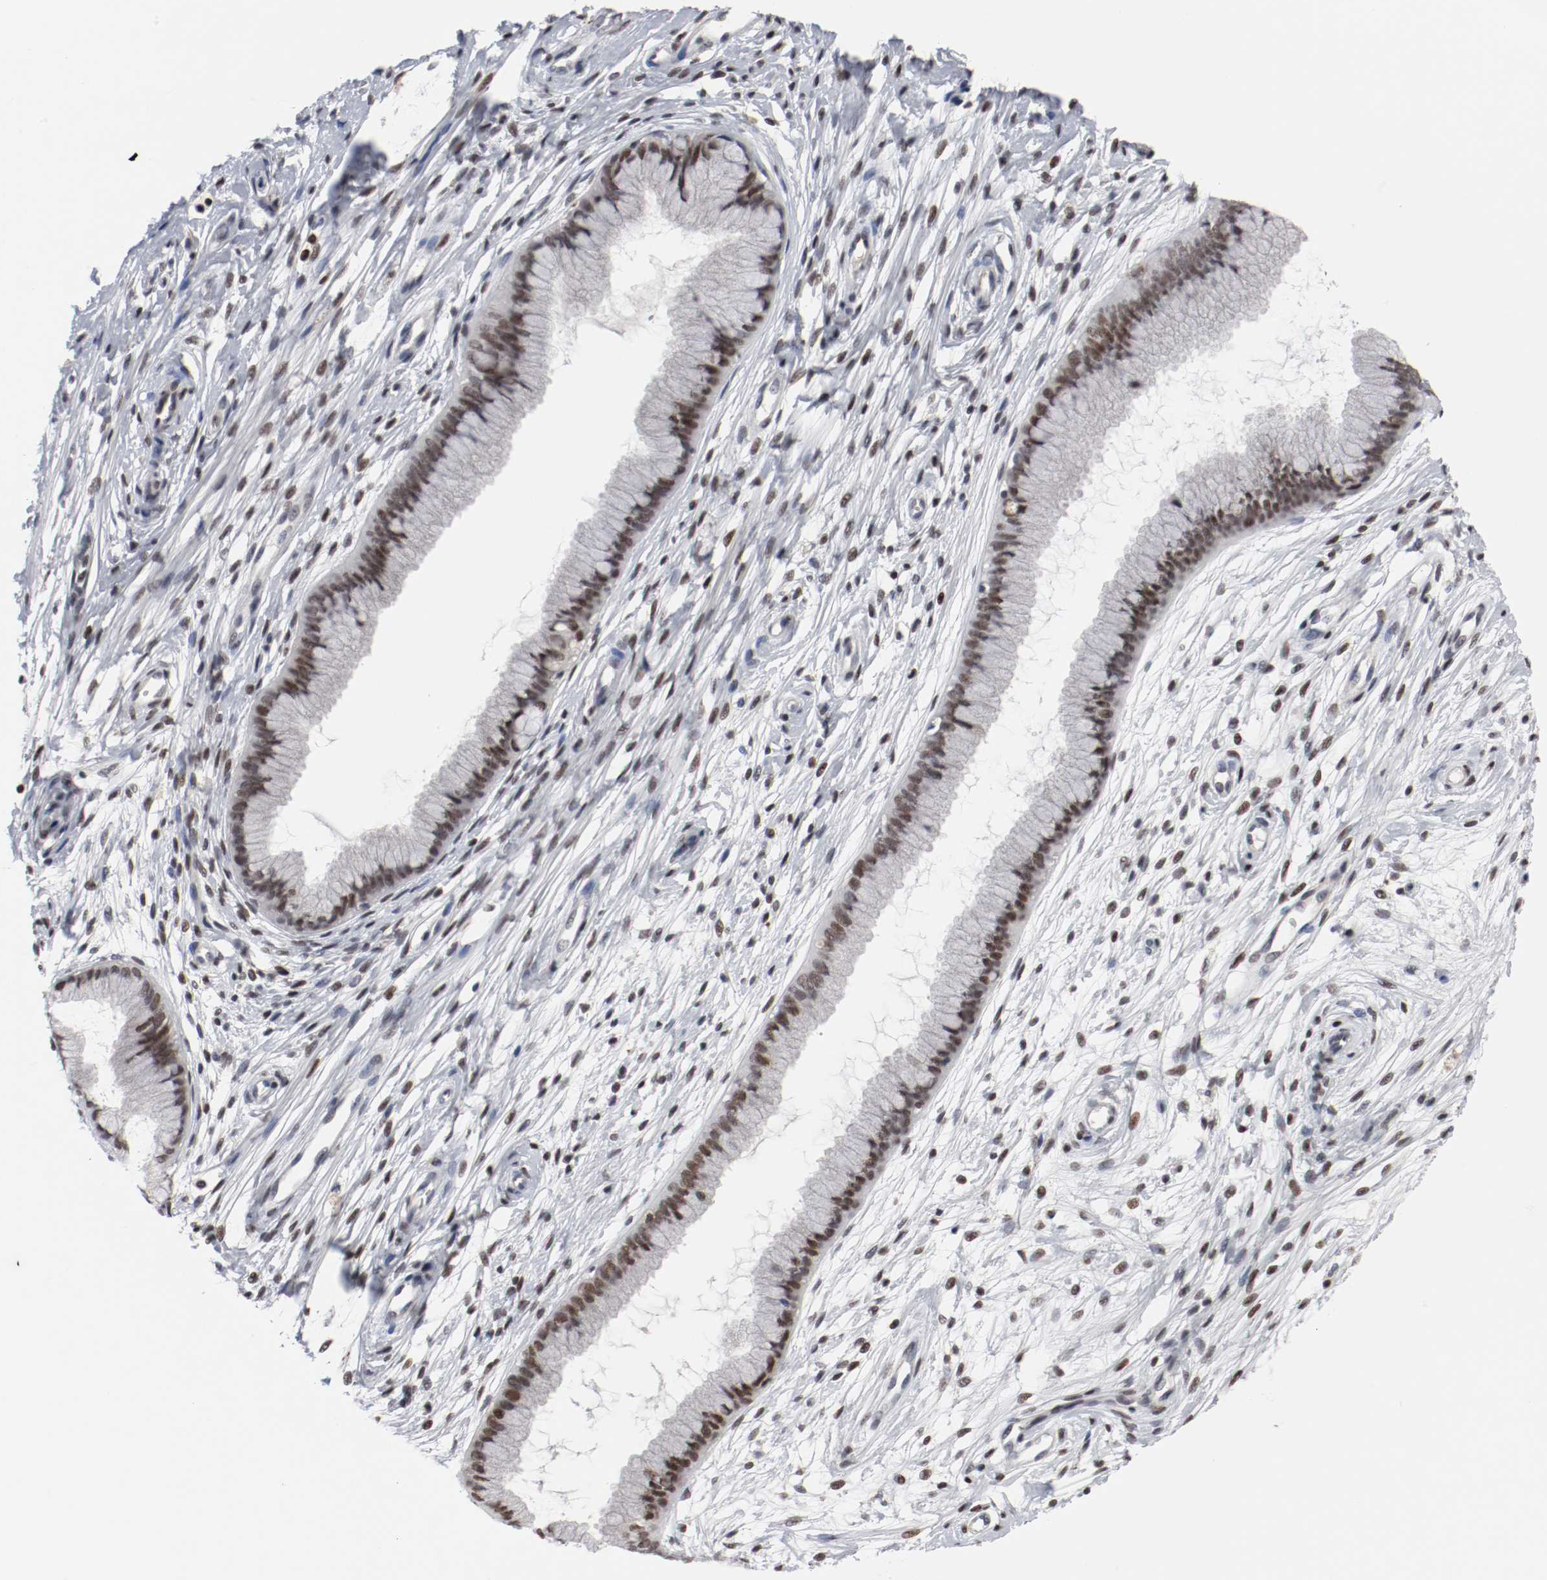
{"staining": {"intensity": "moderate", "quantity": ">75%", "location": "nuclear"}, "tissue": "cervix", "cell_type": "Glandular cells", "image_type": "normal", "snomed": [{"axis": "morphology", "description": "Normal tissue, NOS"}, {"axis": "topography", "description": "Cervix"}], "caption": "About >75% of glandular cells in benign cervix exhibit moderate nuclear protein positivity as visualized by brown immunohistochemical staining.", "gene": "JUND", "patient": {"sex": "female", "age": 39}}